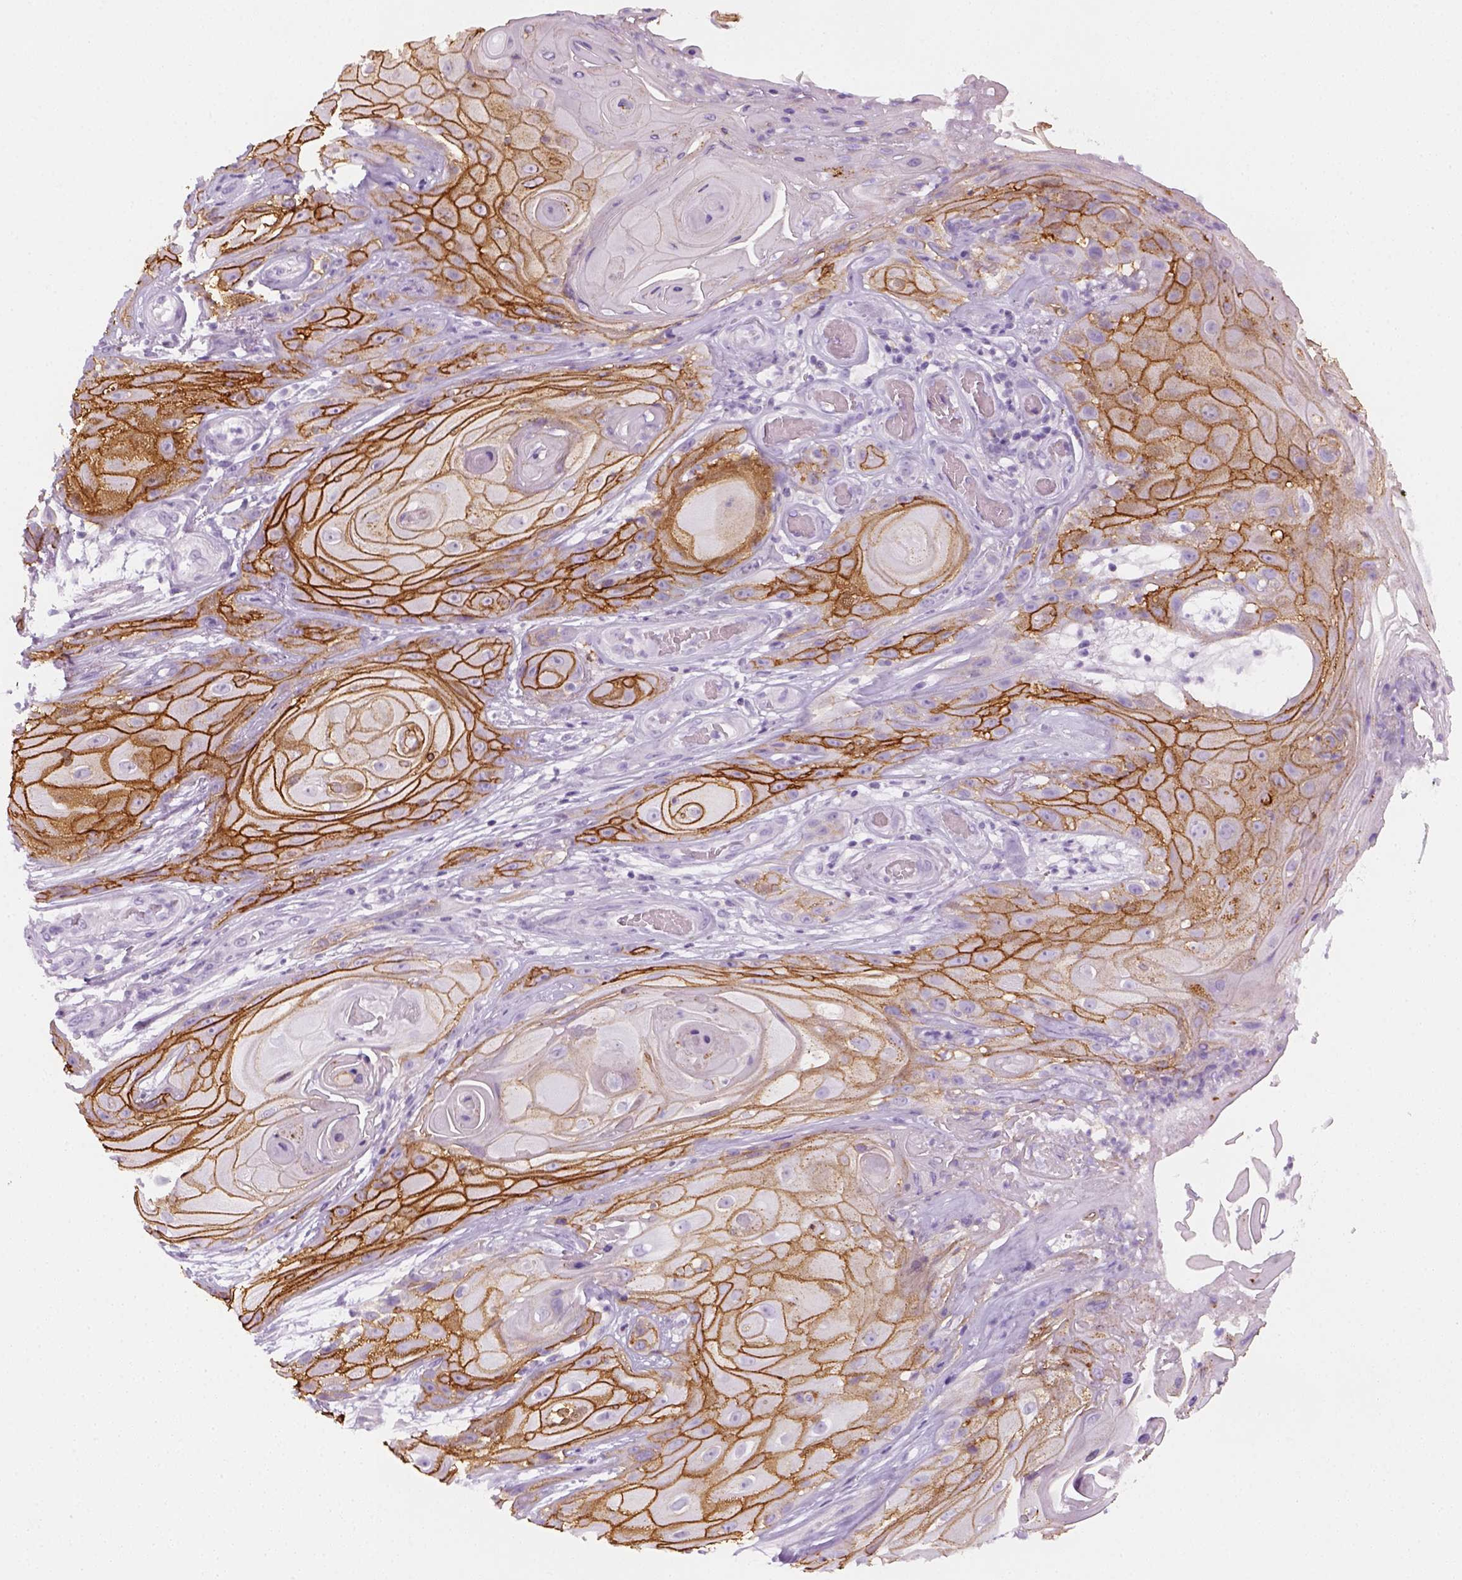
{"staining": {"intensity": "strong", "quantity": ">75%", "location": "cytoplasmic/membranous"}, "tissue": "skin cancer", "cell_type": "Tumor cells", "image_type": "cancer", "snomed": [{"axis": "morphology", "description": "Squamous cell carcinoma, NOS"}, {"axis": "topography", "description": "Skin"}], "caption": "A brown stain labels strong cytoplasmic/membranous staining of a protein in human skin squamous cell carcinoma tumor cells.", "gene": "AQP3", "patient": {"sex": "male", "age": 62}}